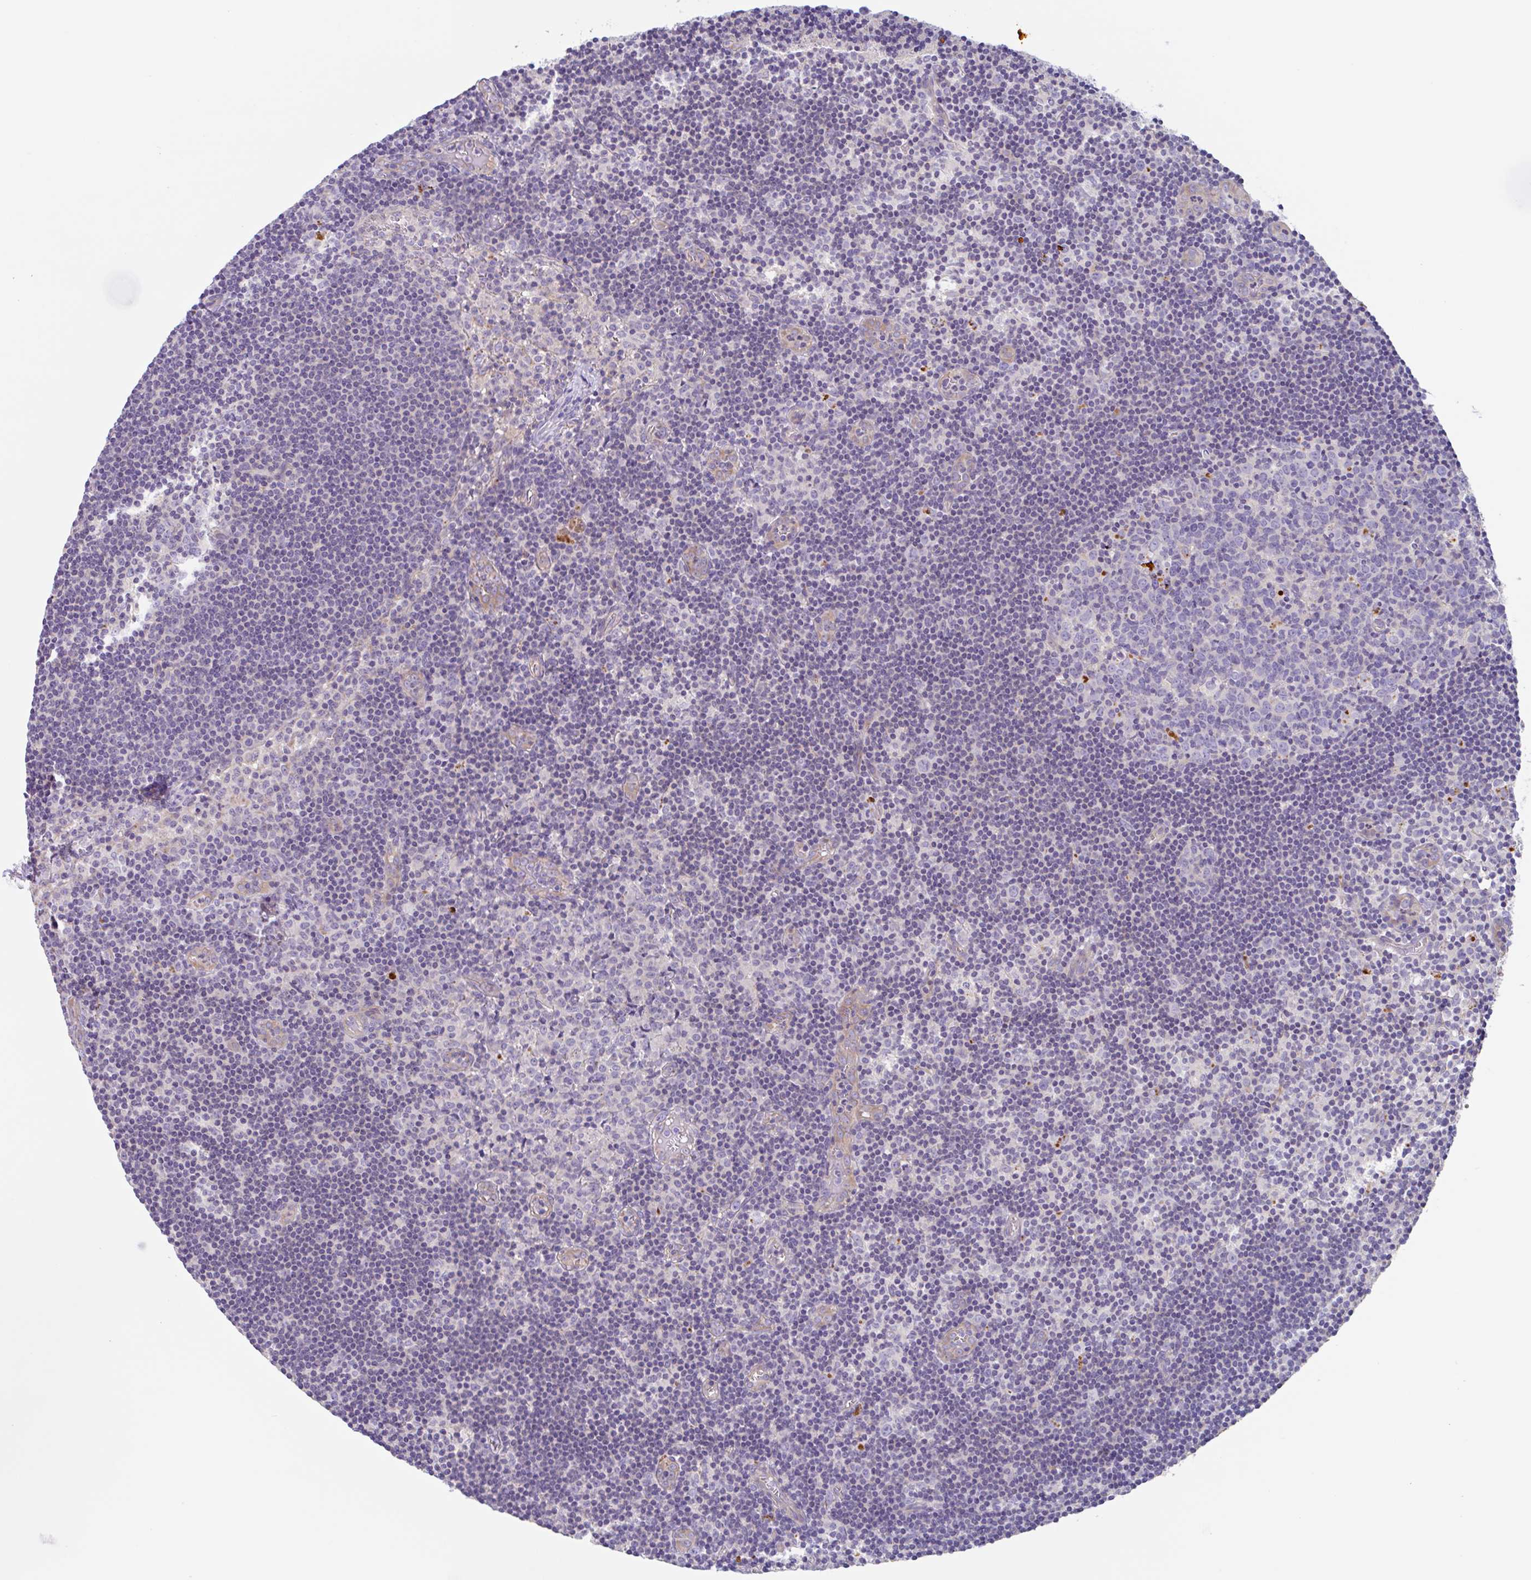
{"staining": {"intensity": "negative", "quantity": "none", "location": "none"}, "tissue": "lymph node", "cell_type": "Germinal center cells", "image_type": "normal", "snomed": [{"axis": "morphology", "description": "Normal tissue, NOS"}, {"axis": "topography", "description": "Lymph node"}], "caption": "Immunohistochemical staining of benign lymph node reveals no significant staining in germinal center cells.", "gene": "LENG9", "patient": {"sex": "female", "age": 45}}